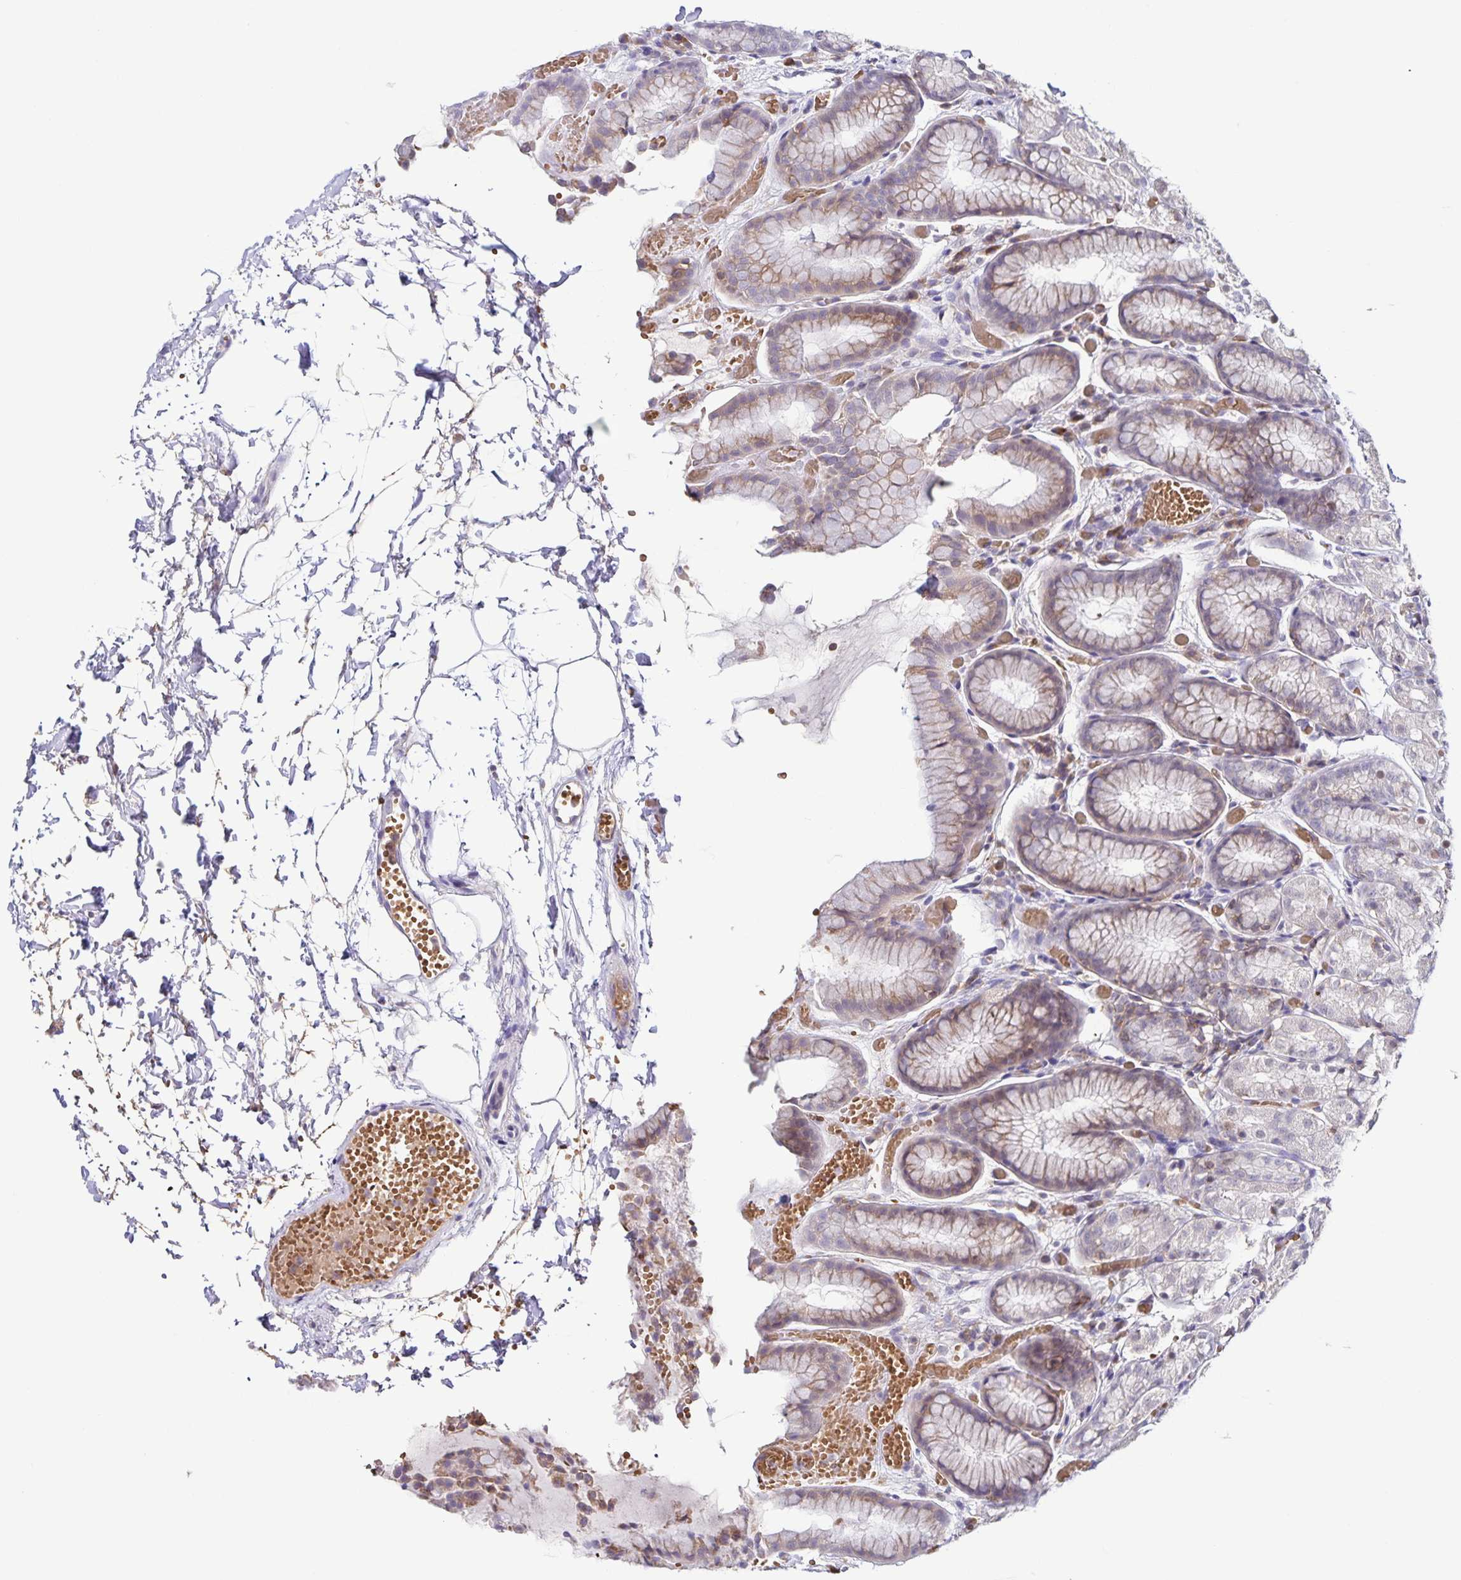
{"staining": {"intensity": "weak", "quantity": "25%-75%", "location": "cytoplasmic/membranous"}, "tissue": "stomach", "cell_type": "Glandular cells", "image_type": "normal", "snomed": [{"axis": "morphology", "description": "Normal tissue, NOS"}, {"axis": "topography", "description": "Stomach"}], "caption": "Benign stomach displays weak cytoplasmic/membranous staining in approximately 25%-75% of glandular cells.", "gene": "STPG4", "patient": {"sex": "male", "age": 70}}